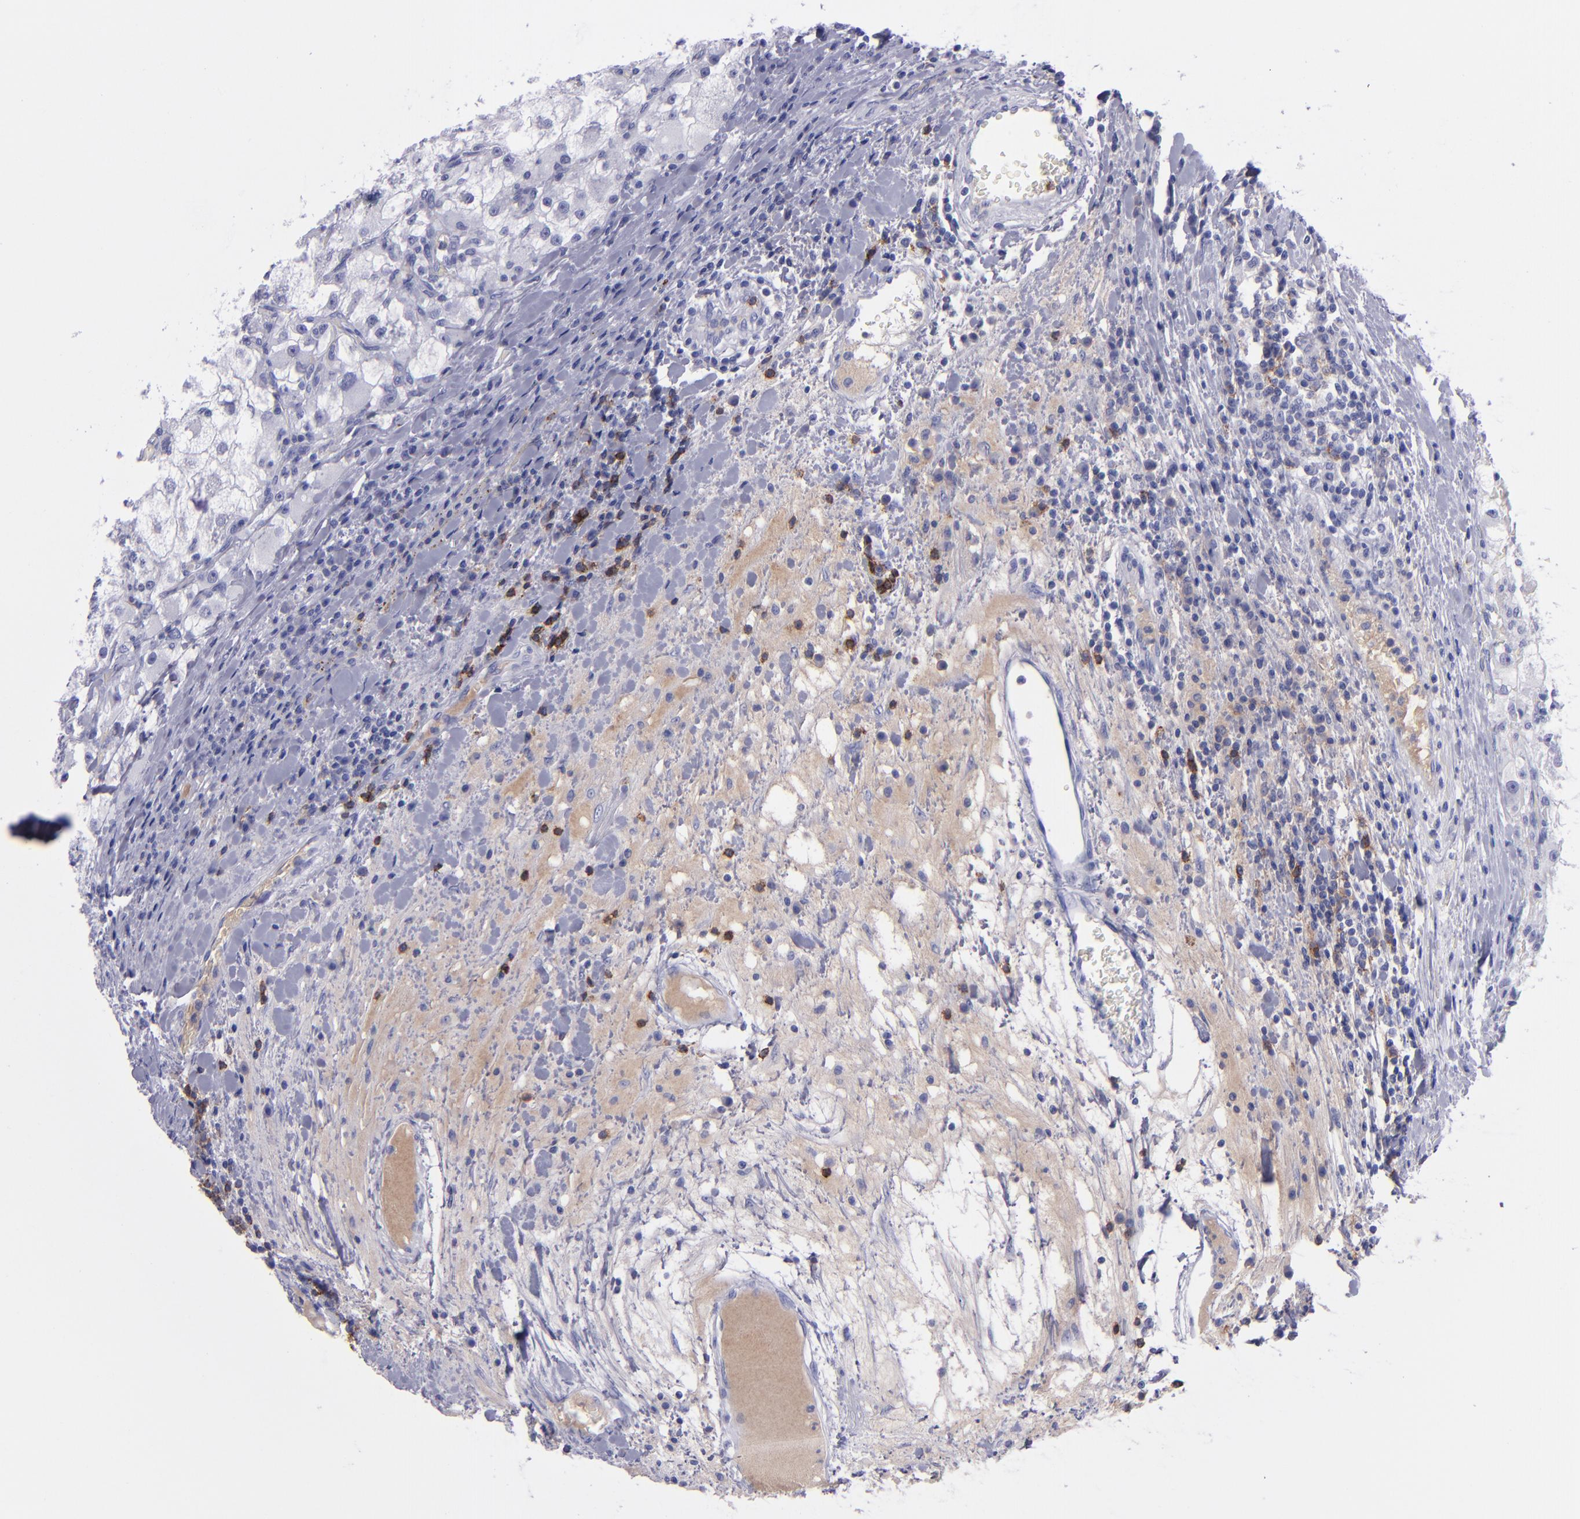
{"staining": {"intensity": "negative", "quantity": "none", "location": "none"}, "tissue": "renal cancer", "cell_type": "Tumor cells", "image_type": "cancer", "snomed": [{"axis": "morphology", "description": "Adenocarcinoma, NOS"}, {"axis": "topography", "description": "Kidney"}], "caption": "A high-resolution image shows IHC staining of renal cancer (adenocarcinoma), which displays no significant staining in tumor cells.", "gene": "CD37", "patient": {"sex": "female", "age": 73}}